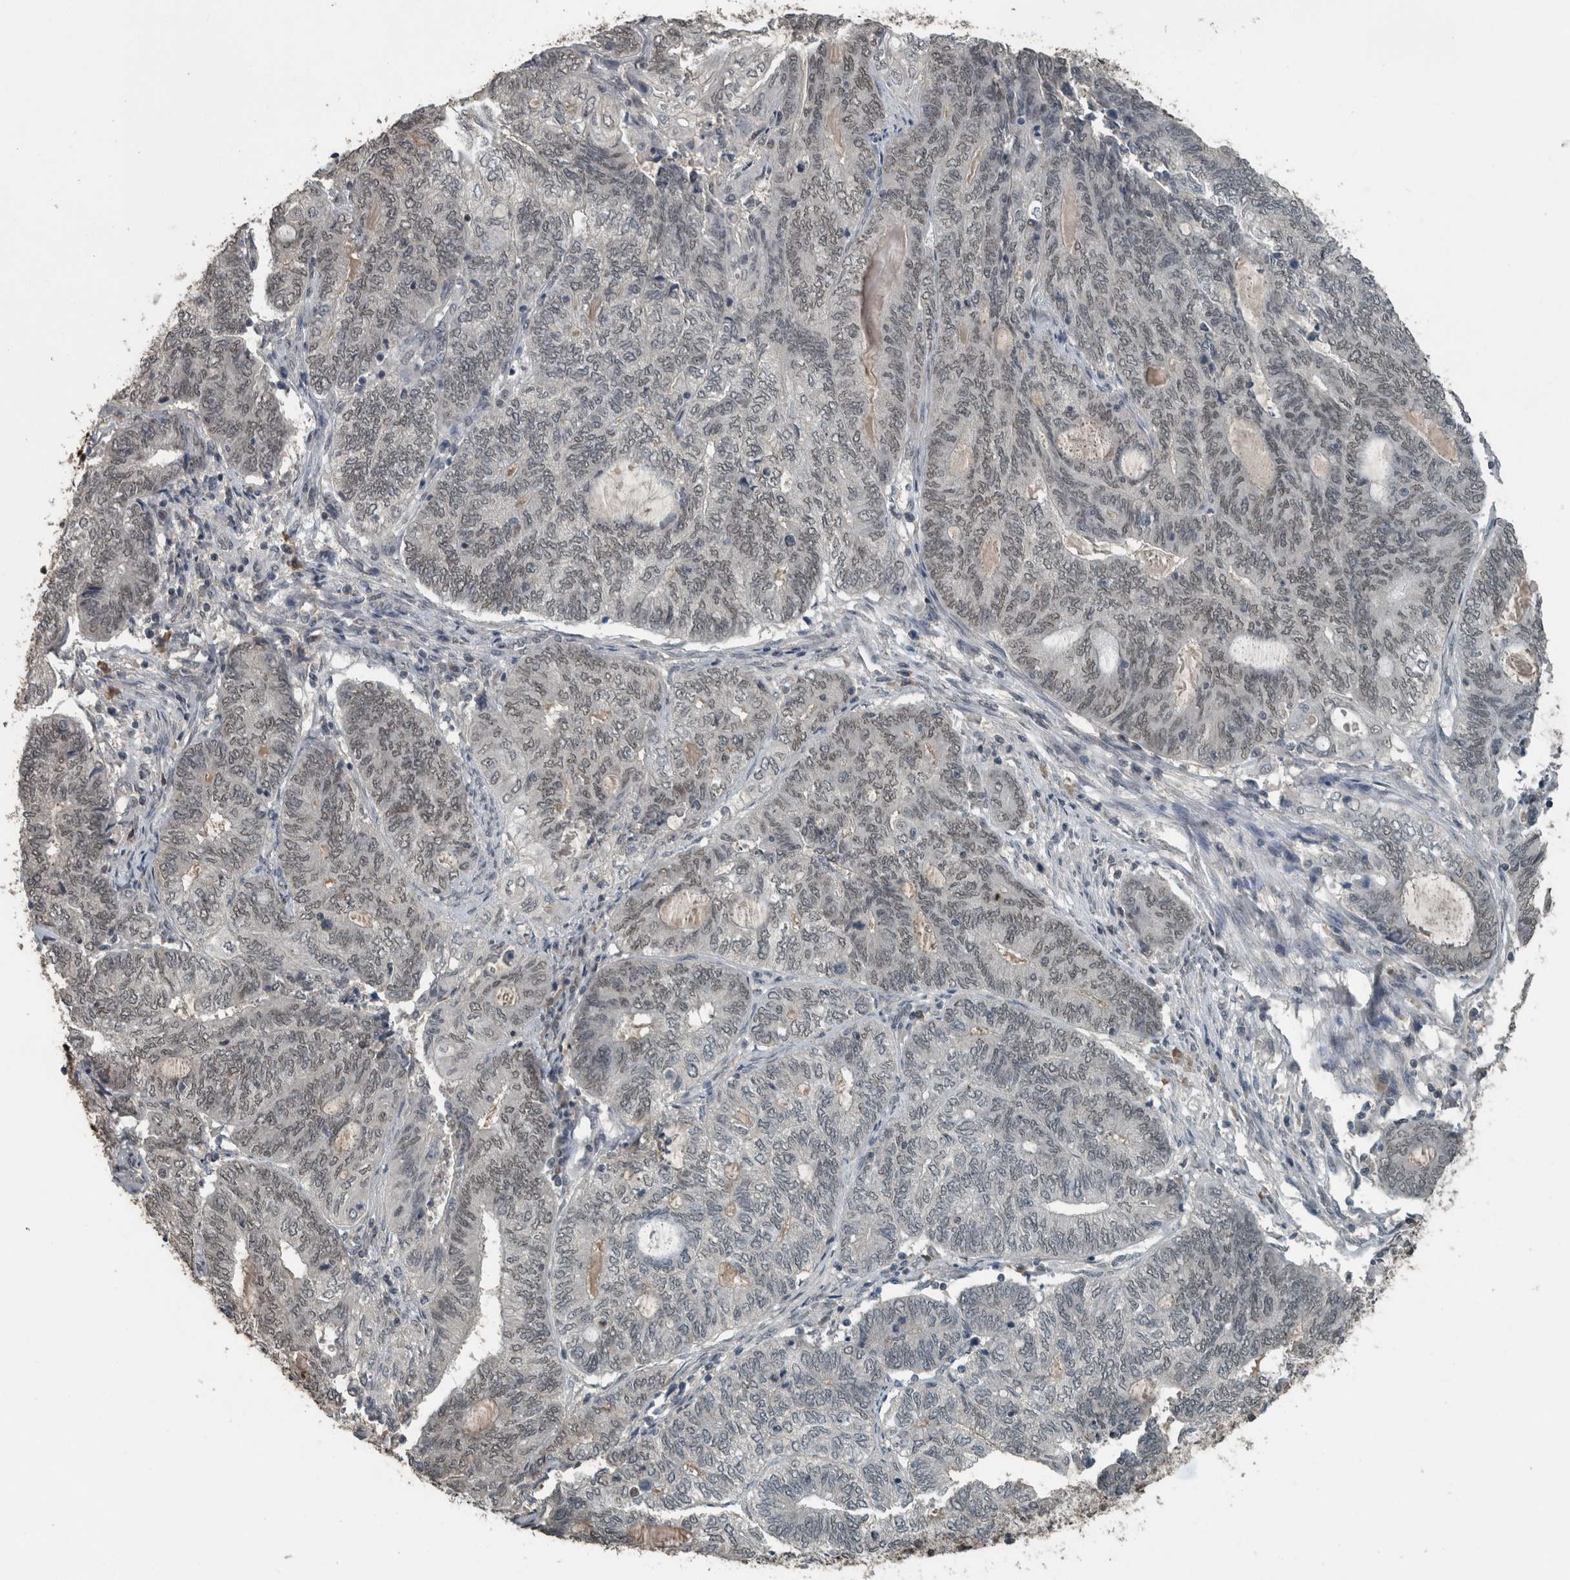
{"staining": {"intensity": "weak", "quantity": "25%-75%", "location": "nuclear"}, "tissue": "endometrial cancer", "cell_type": "Tumor cells", "image_type": "cancer", "snomed": [{"axis": "morphology", "description": "Adenocarcinoma, NOS"}, {"axis": "topography", "description": "Uterus"}, {"axis": "topography", "description": "Endometrium"}], "caption": "Immunohistochemical staining of endometrial adenocarcinoma exhibits low levels of weak nuclear staining in about 25%-75% of tumor cells. The staining was performed using DAB (3,3'-diaminobenzidine), with brown indicating positive protein expression. Nuclei are stained blue with hematoxylin.", "gene": "ZNF24", "patient": {"sex": "female", "age": 70}}